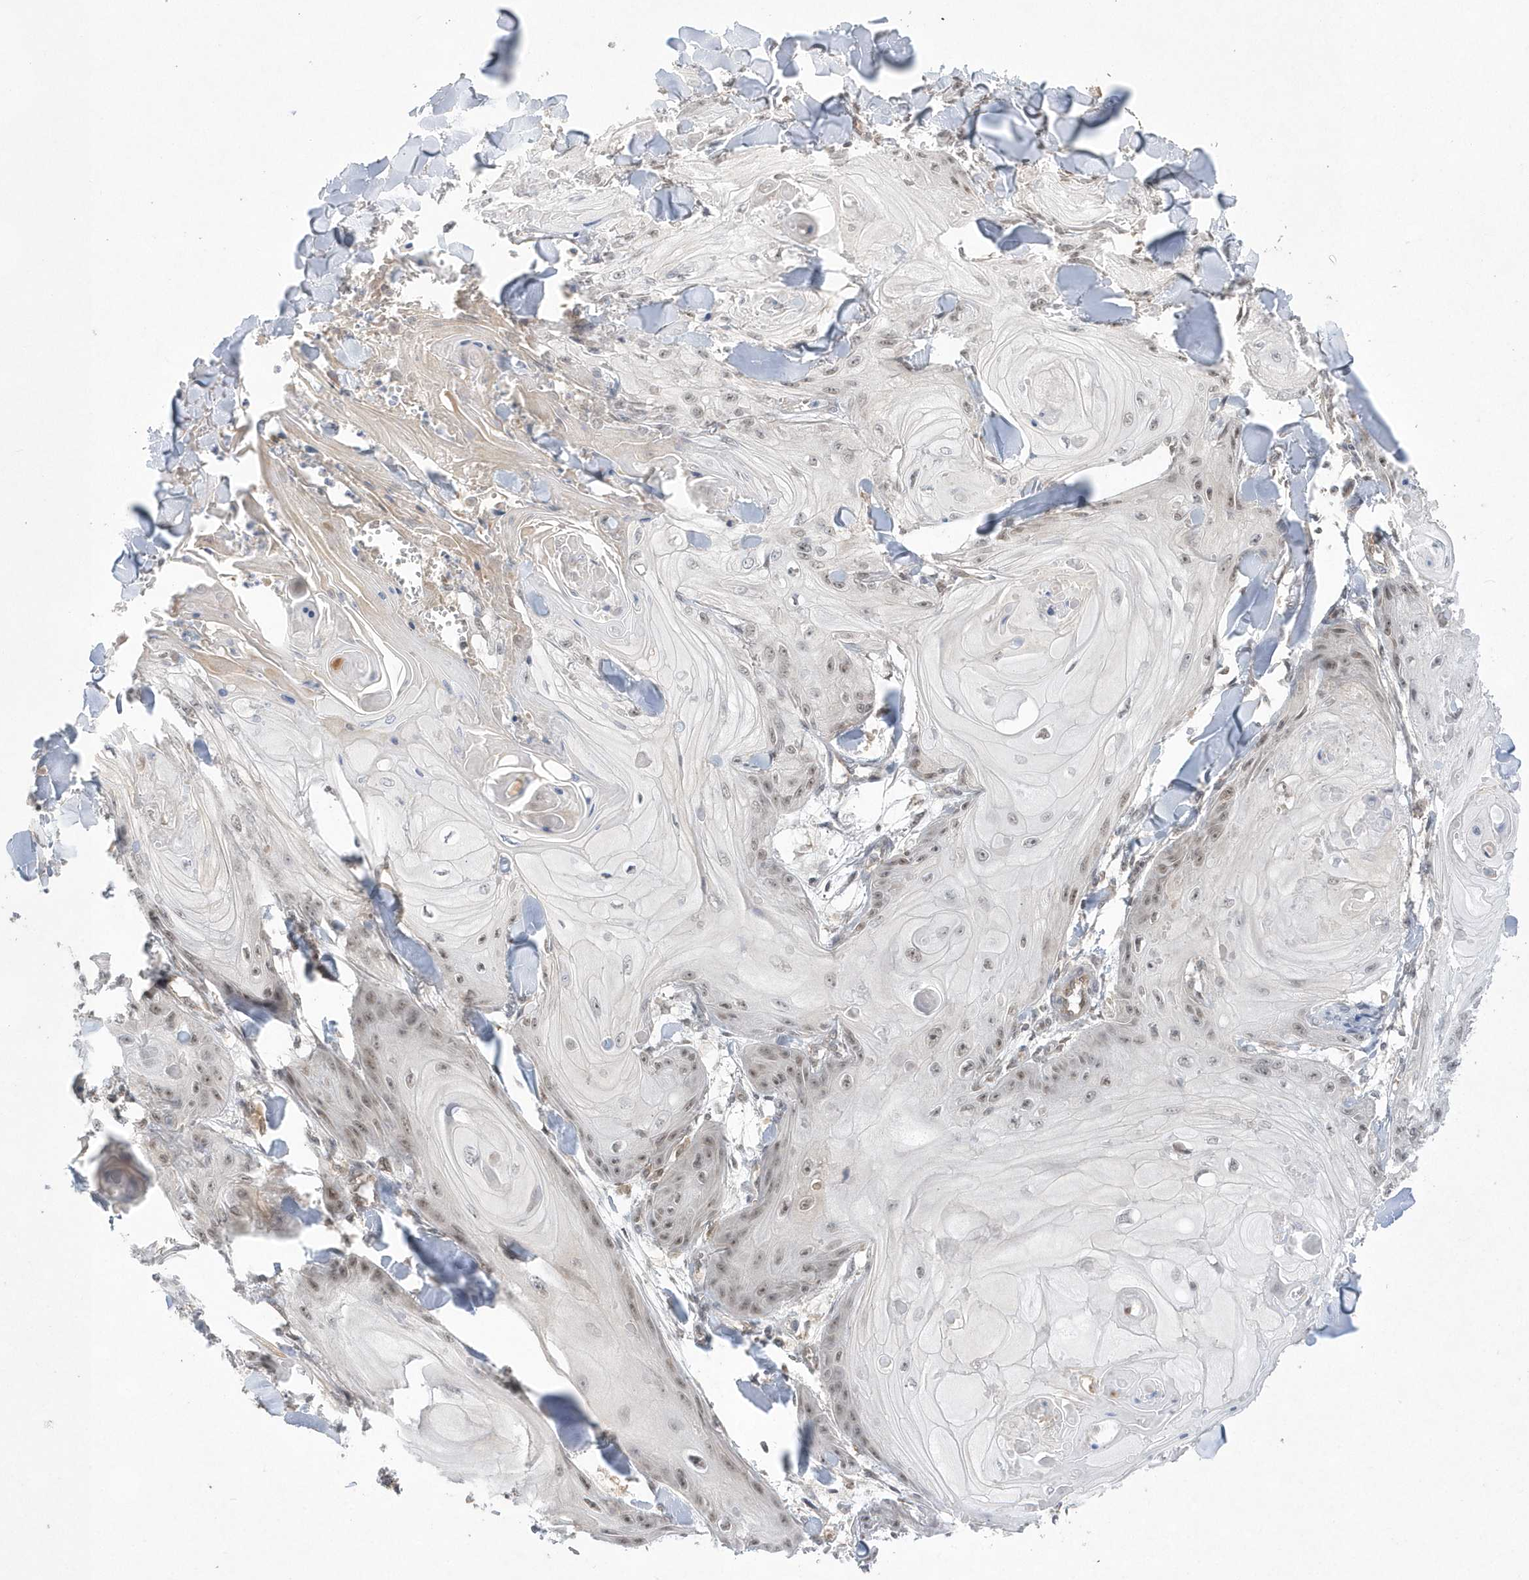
{"staining": {"intensity": "weak", "quantity": "<25%", "location": "nuclear"}, "tissue": "skin cancer", "cell_type": "Tumor cells", "image_type": "cancer", "snomed": [{"axis": "morphology", "description": "Squamous cell carcinoma, NOS"}, {"axis": "topography", "description": "Skin"}], "caption": "DAB immunohistochemical staining of squamous cell carcinoma (skin) exhibits no significant expression in tumor cells.", "gene": "TMEM132B", "patient": {"sex": "male", "age": 74}}